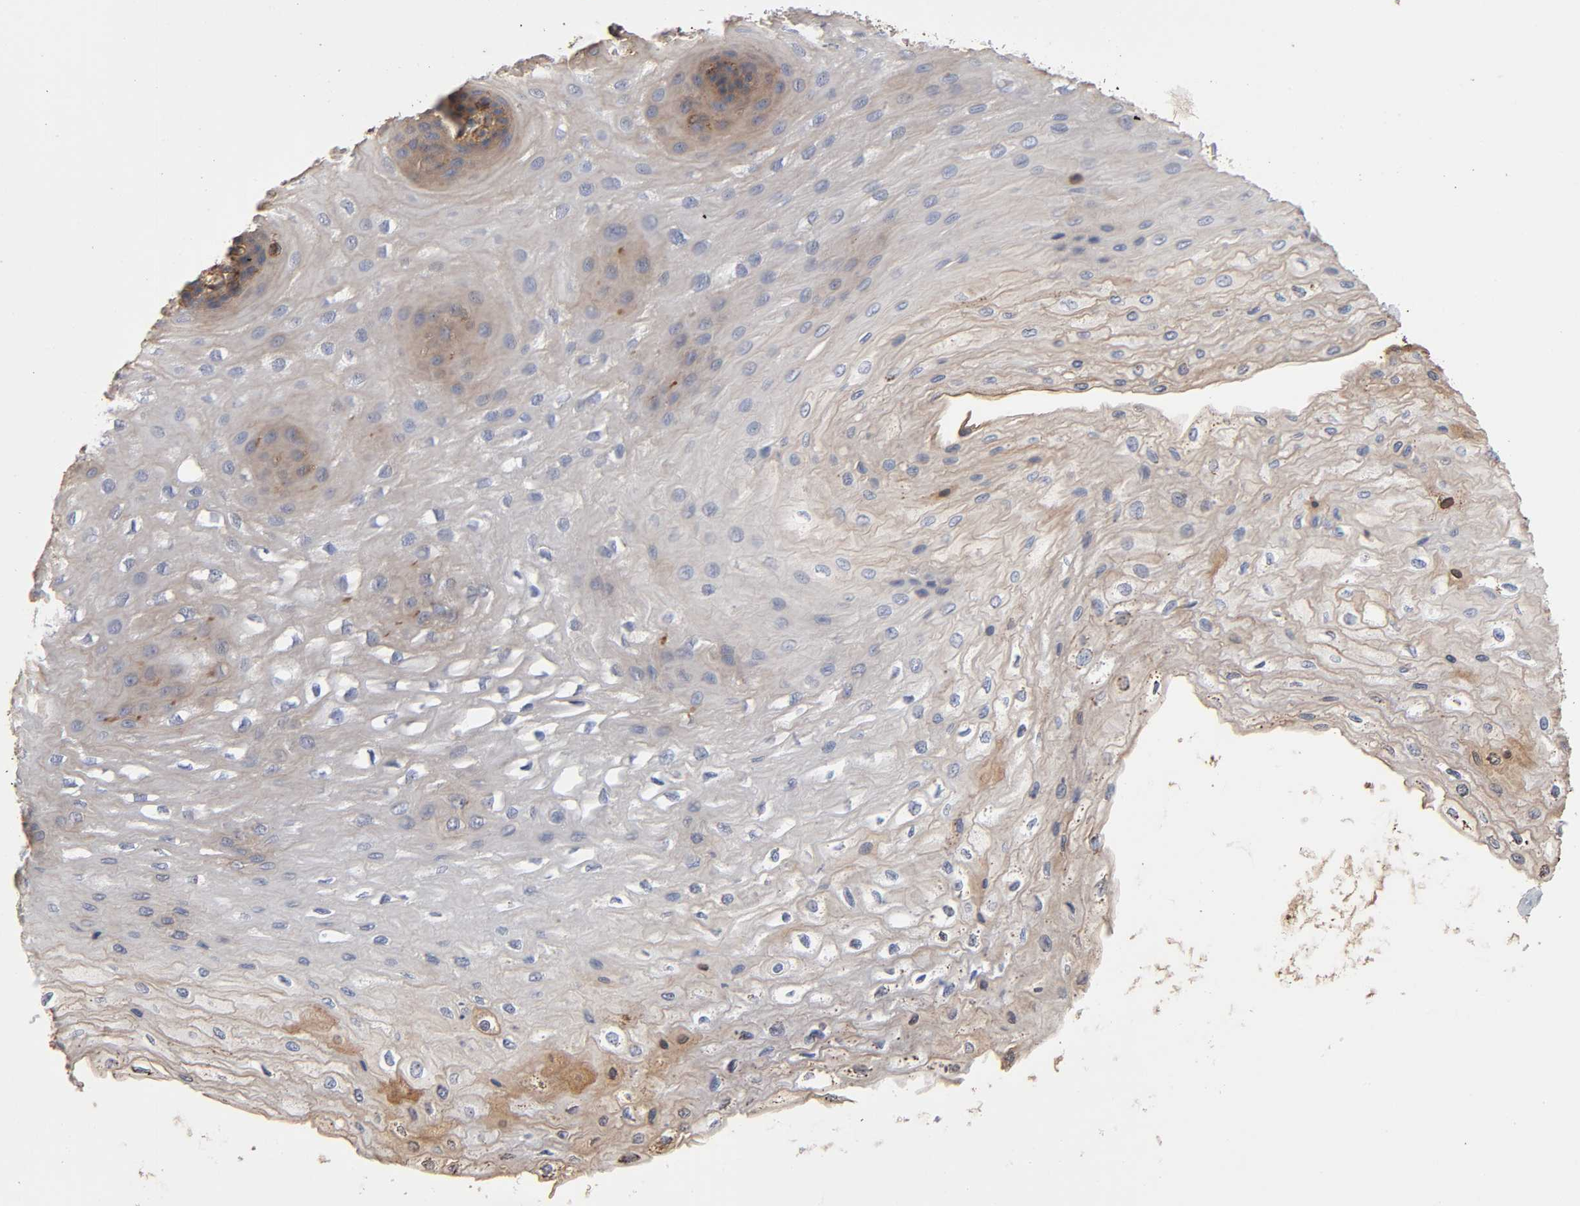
{"staining": {"intensity": "moderate", "quantity": "<25%", "location": "cytoplasmic/membranous"}, "tissue": "esophagus", "cell_type": "Squamous epithelial cells", "image_type": "normal", "snomed": [{"axis": "morphology", "description": "Normal tissue, NOS"}, {"axis": "topography", "description": "Esophagus"}], "caption": "The image shows immunohistochemical staining of unremarkable esophagus. There is moderate cytoplasmic/membranous positivity is appreciated in about <25% of squamous epithelial cells. The staining was performed using DAB (3,3'-diaminobenzidine), with brown indicating positive protein expression. Nuclei are stained blue with hematoxylin.", "gene": "LAMTOR2", "patient": {"sex": "female", "age": 72}}